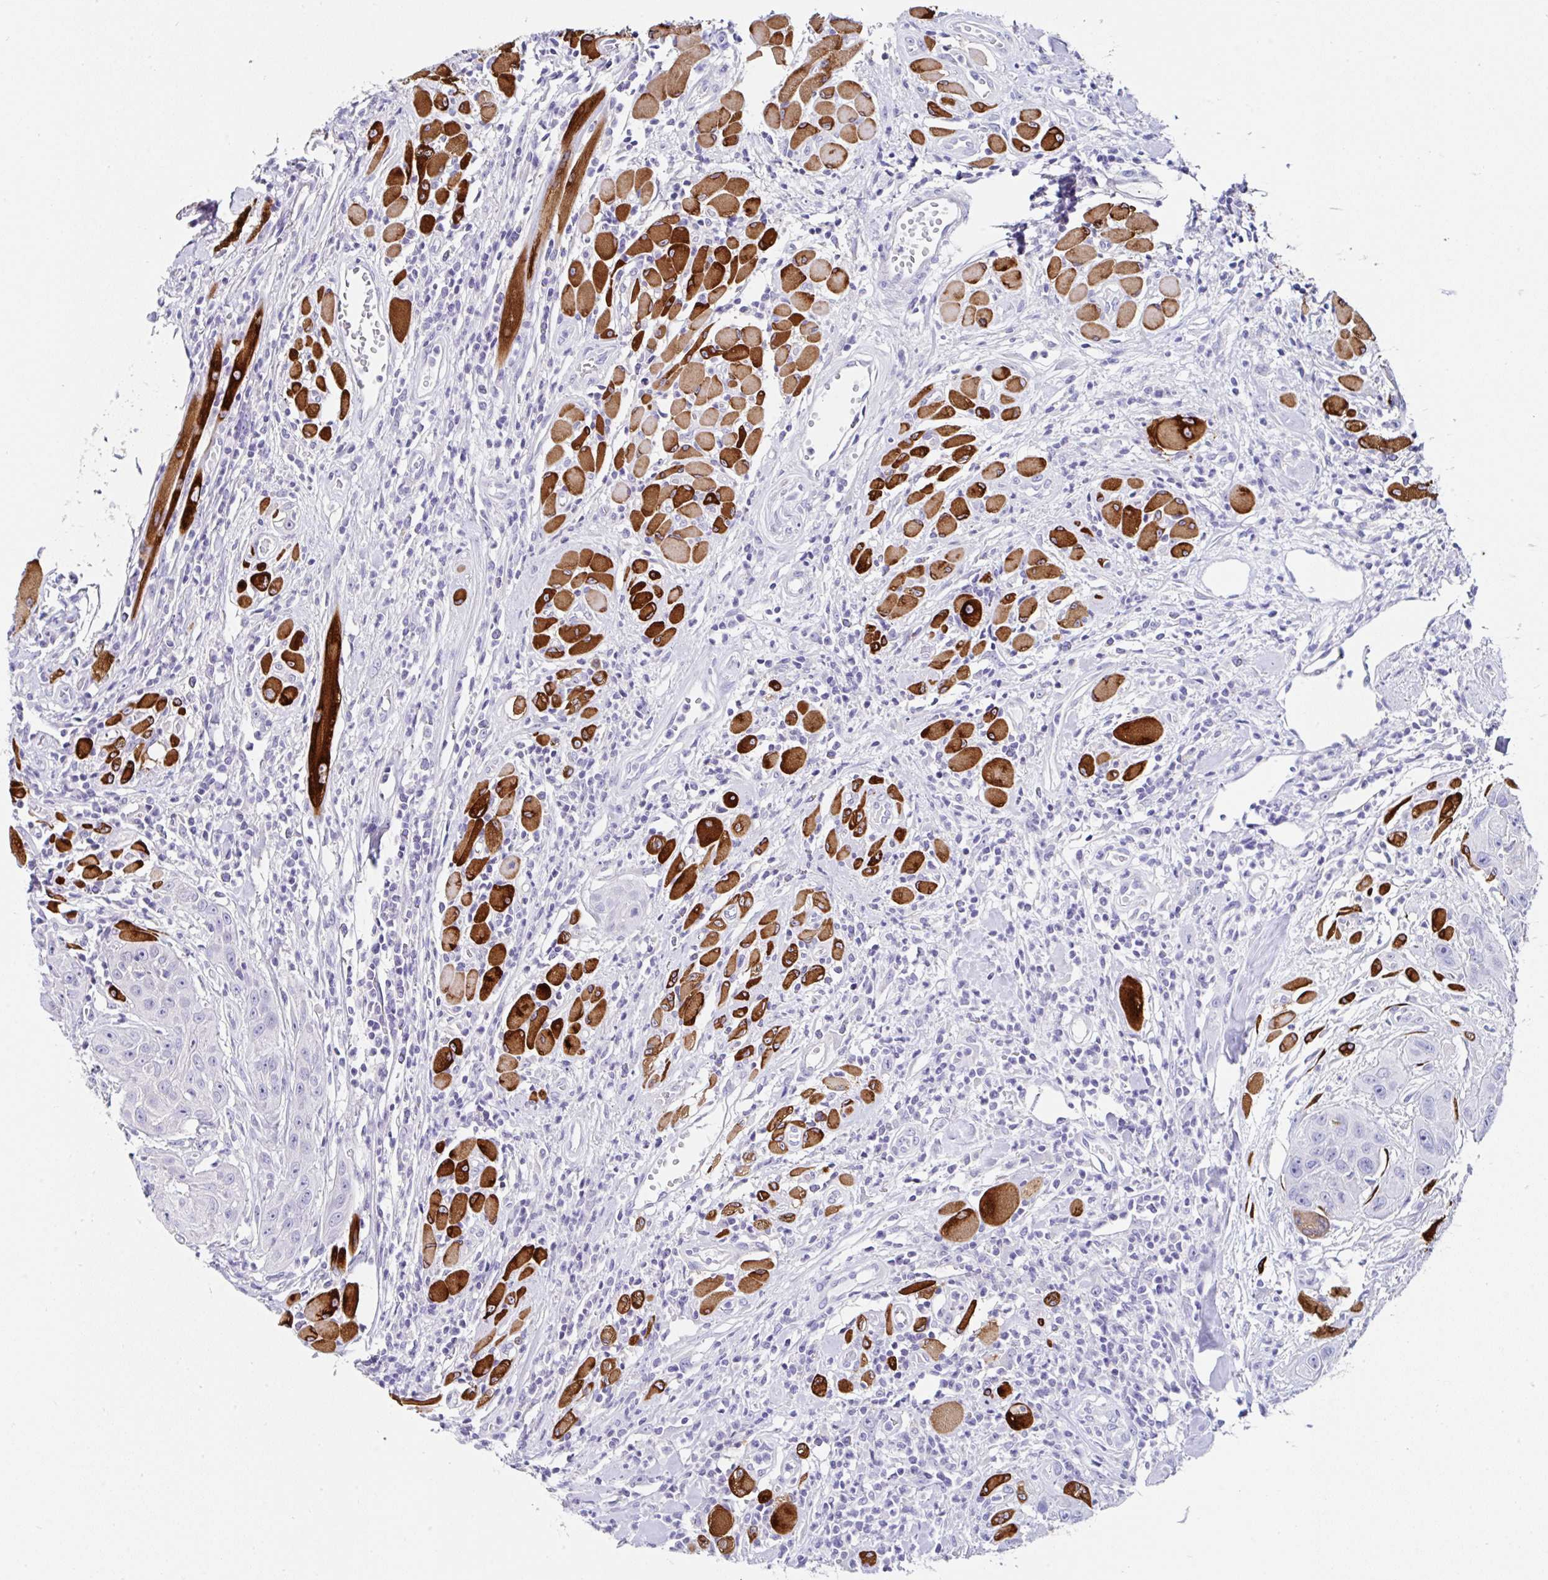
{"staining": {"intensity": "negative", "quantity": "none", "location": "none"}, "tissue": "head and neck cancer", "cell_type": "Tumor cells", "image_type": "cancer", "snomed": [{"axis": "morphology", "description": "Squamous cell carcinoma, NOS"}, {"axis": "topography", "description": "Head-Neck"}], "caption": "This is a photomicrograph of IHC staining of head and neck squamous cell carcinoma, which shows no expression in tumor cells.", "gene": "UGT3A1", "patient": {"sex": "female", "age": 59}}